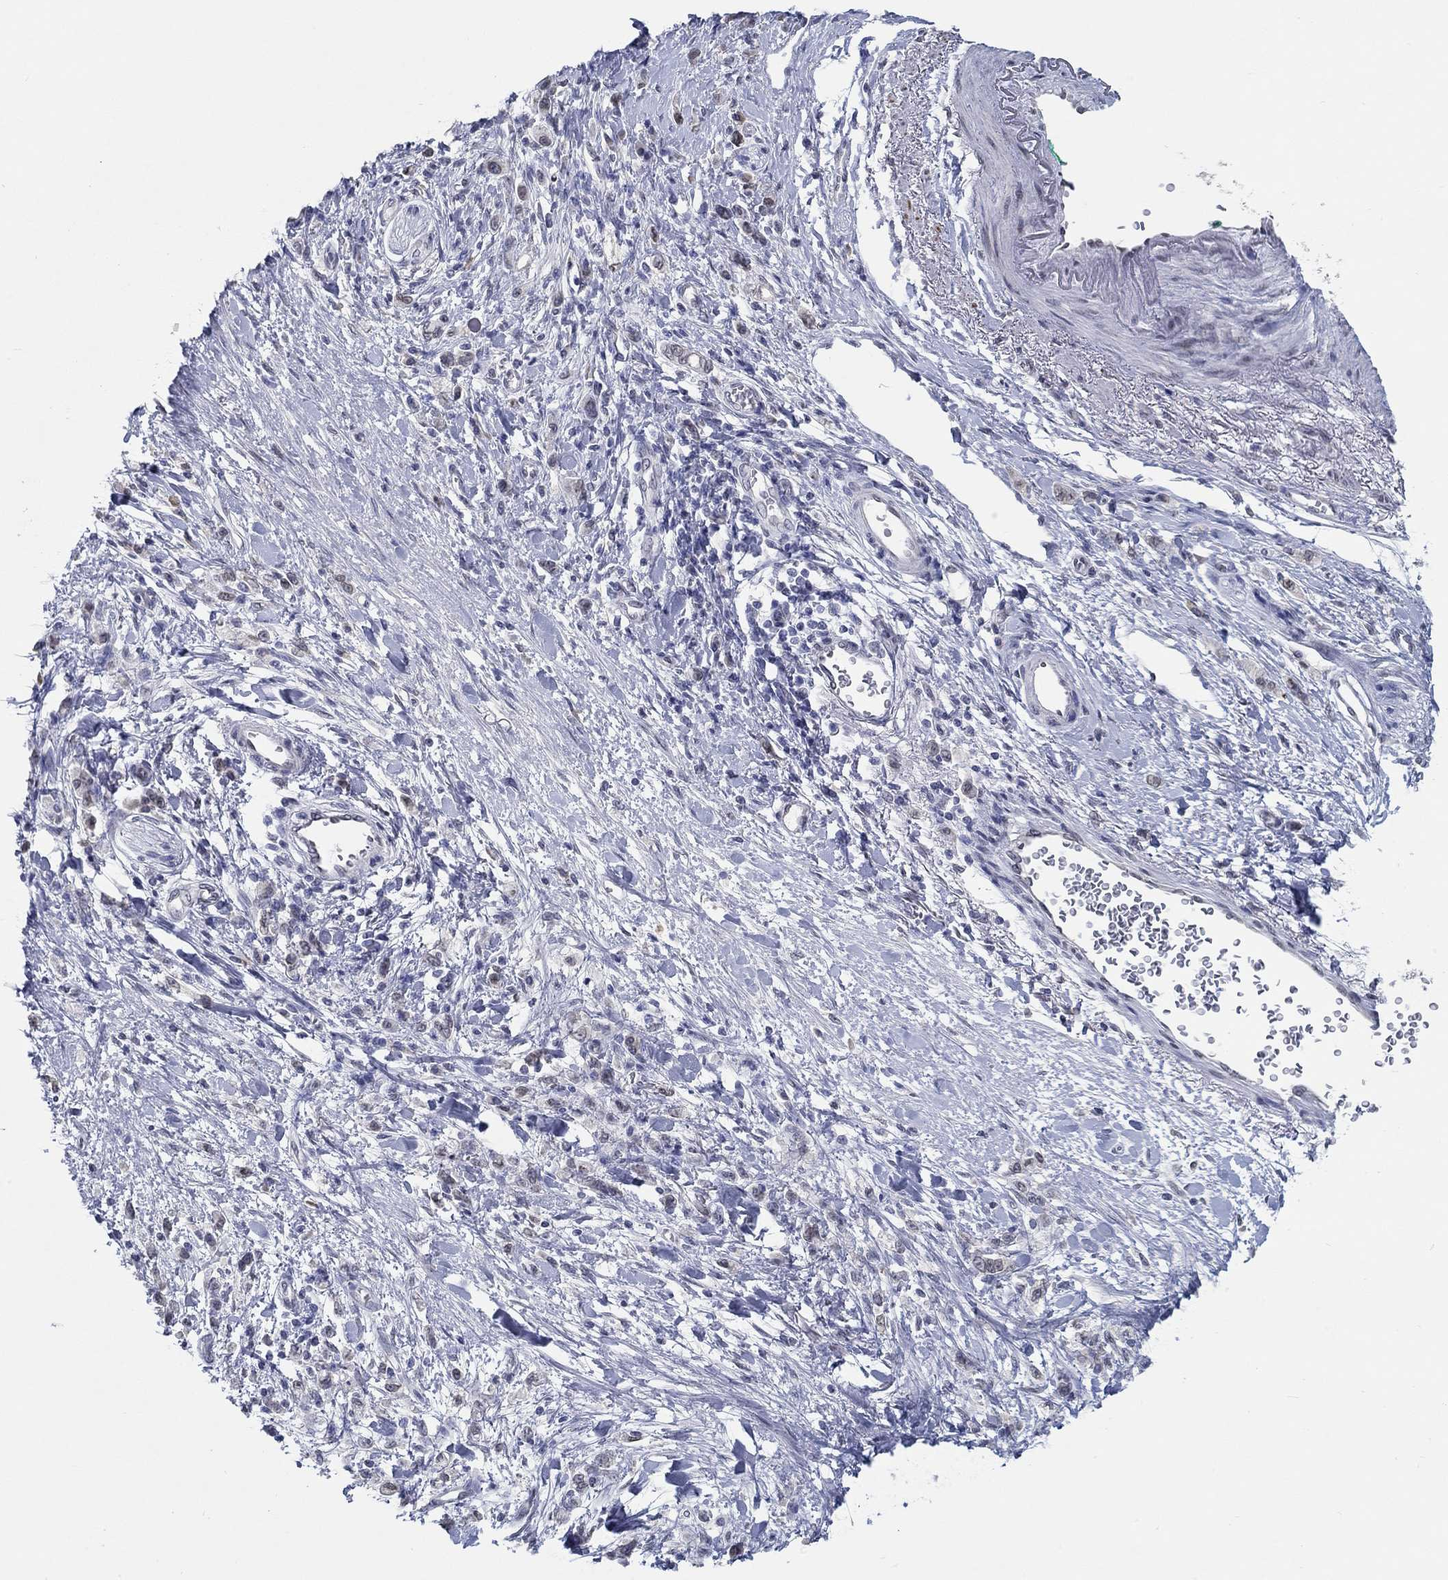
{"staining": {"intensity": "negative", "quantity": "none", "location": "none"}, "tissue": "stomach cancer", "cell_type": "Tumor cells", "image_type": "cancer", "snomed": [{"axis": "morphology", "description": "Adenocarcinoma, NOS"}, {"axis": "topography", "description": "Stomach"}], "caption": "Micrograph shows no protein staining in tumor cells of stomach cancer tissue.", "gene": "NUP155", "patient": {"sex": "male", "age": 77}}